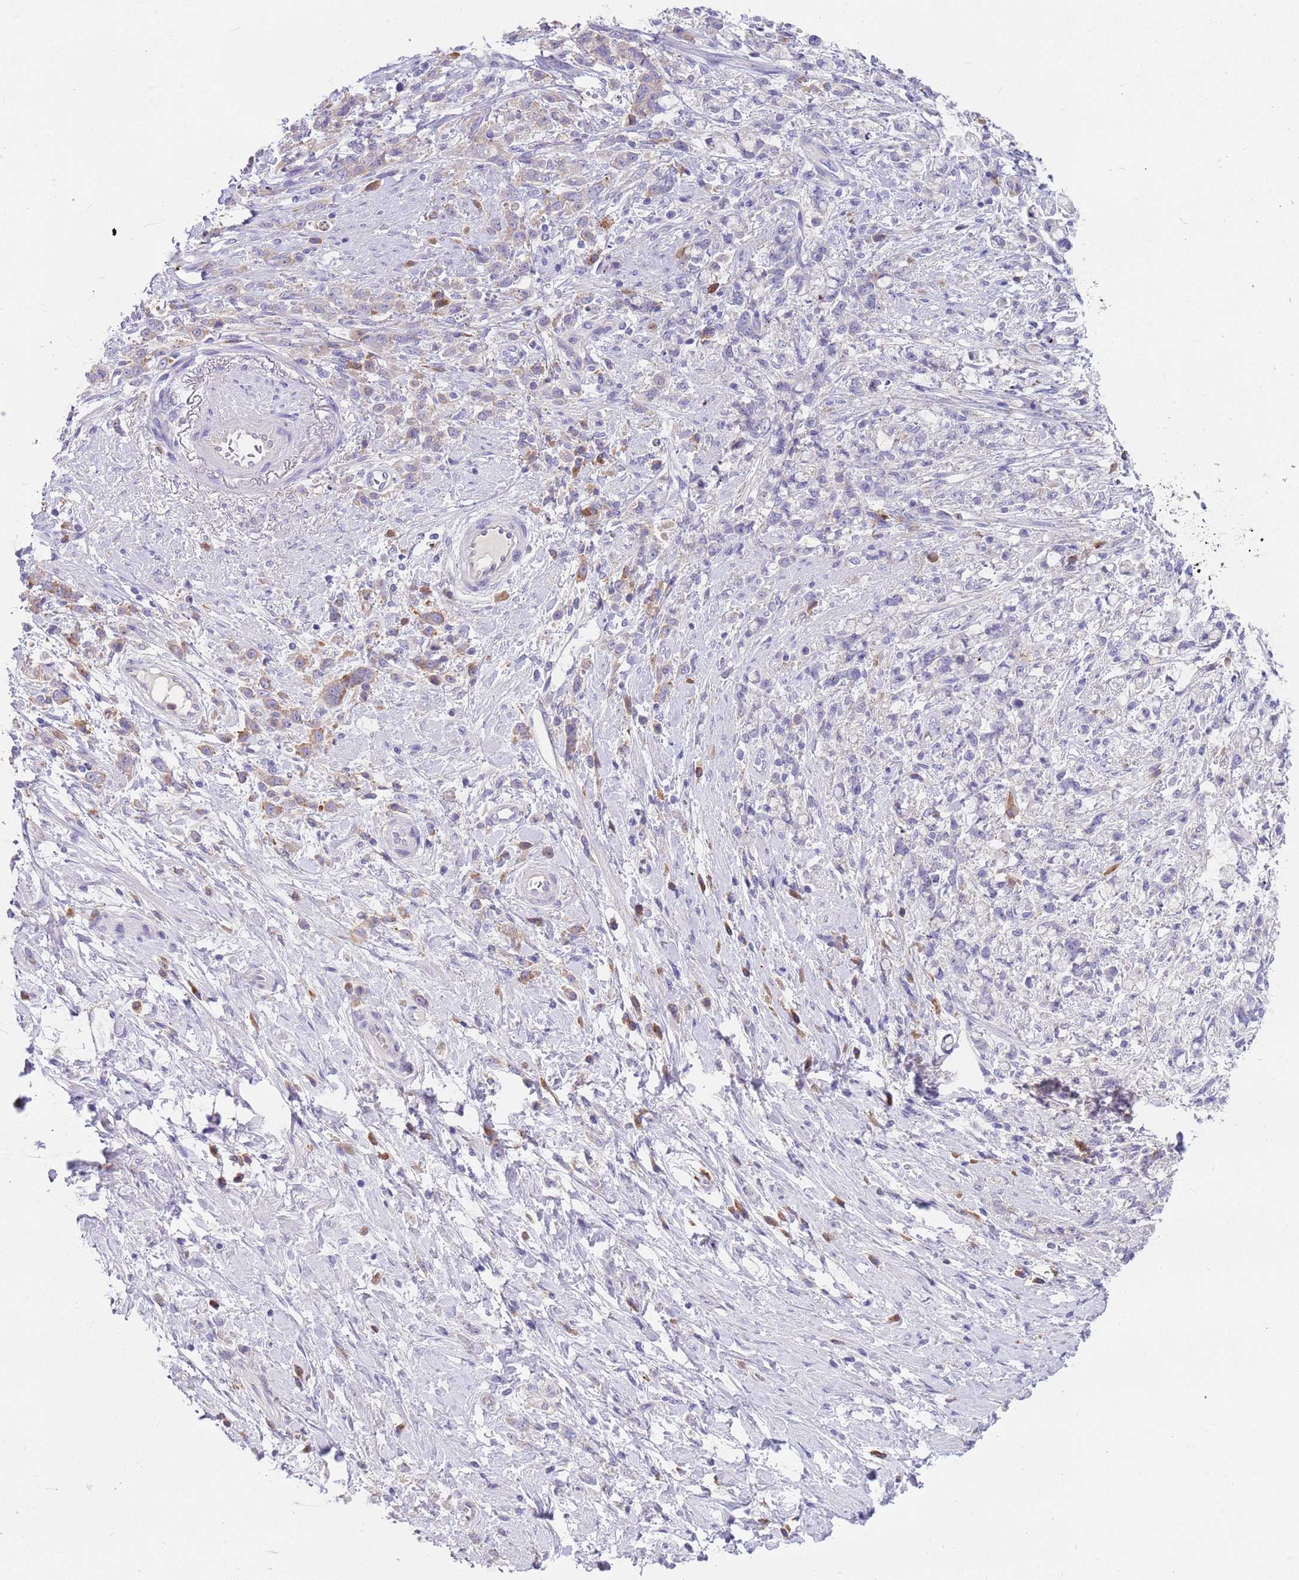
{"staining": {"intensity": "moderate", "quantity": "<25%", "location": "cytoplasmic/membranous"}, "tissue": "stomach cancer", "cell_type": "Tumor cells", "image_type": "cancer", "snomed": [{"axis": "morphology", "description": "Adenocarcinoma, NOS"}, {"axis": "topography", "description": "Stomach"}], "caption": "DAB immunohistochemical staining of human stomach adenocarcinoma displays moderate cytoplasmic/membranous protein staining in about <25% of tumor cells.", "gene": "TYW1", "patient": {"sex": "female", "age": 60}}